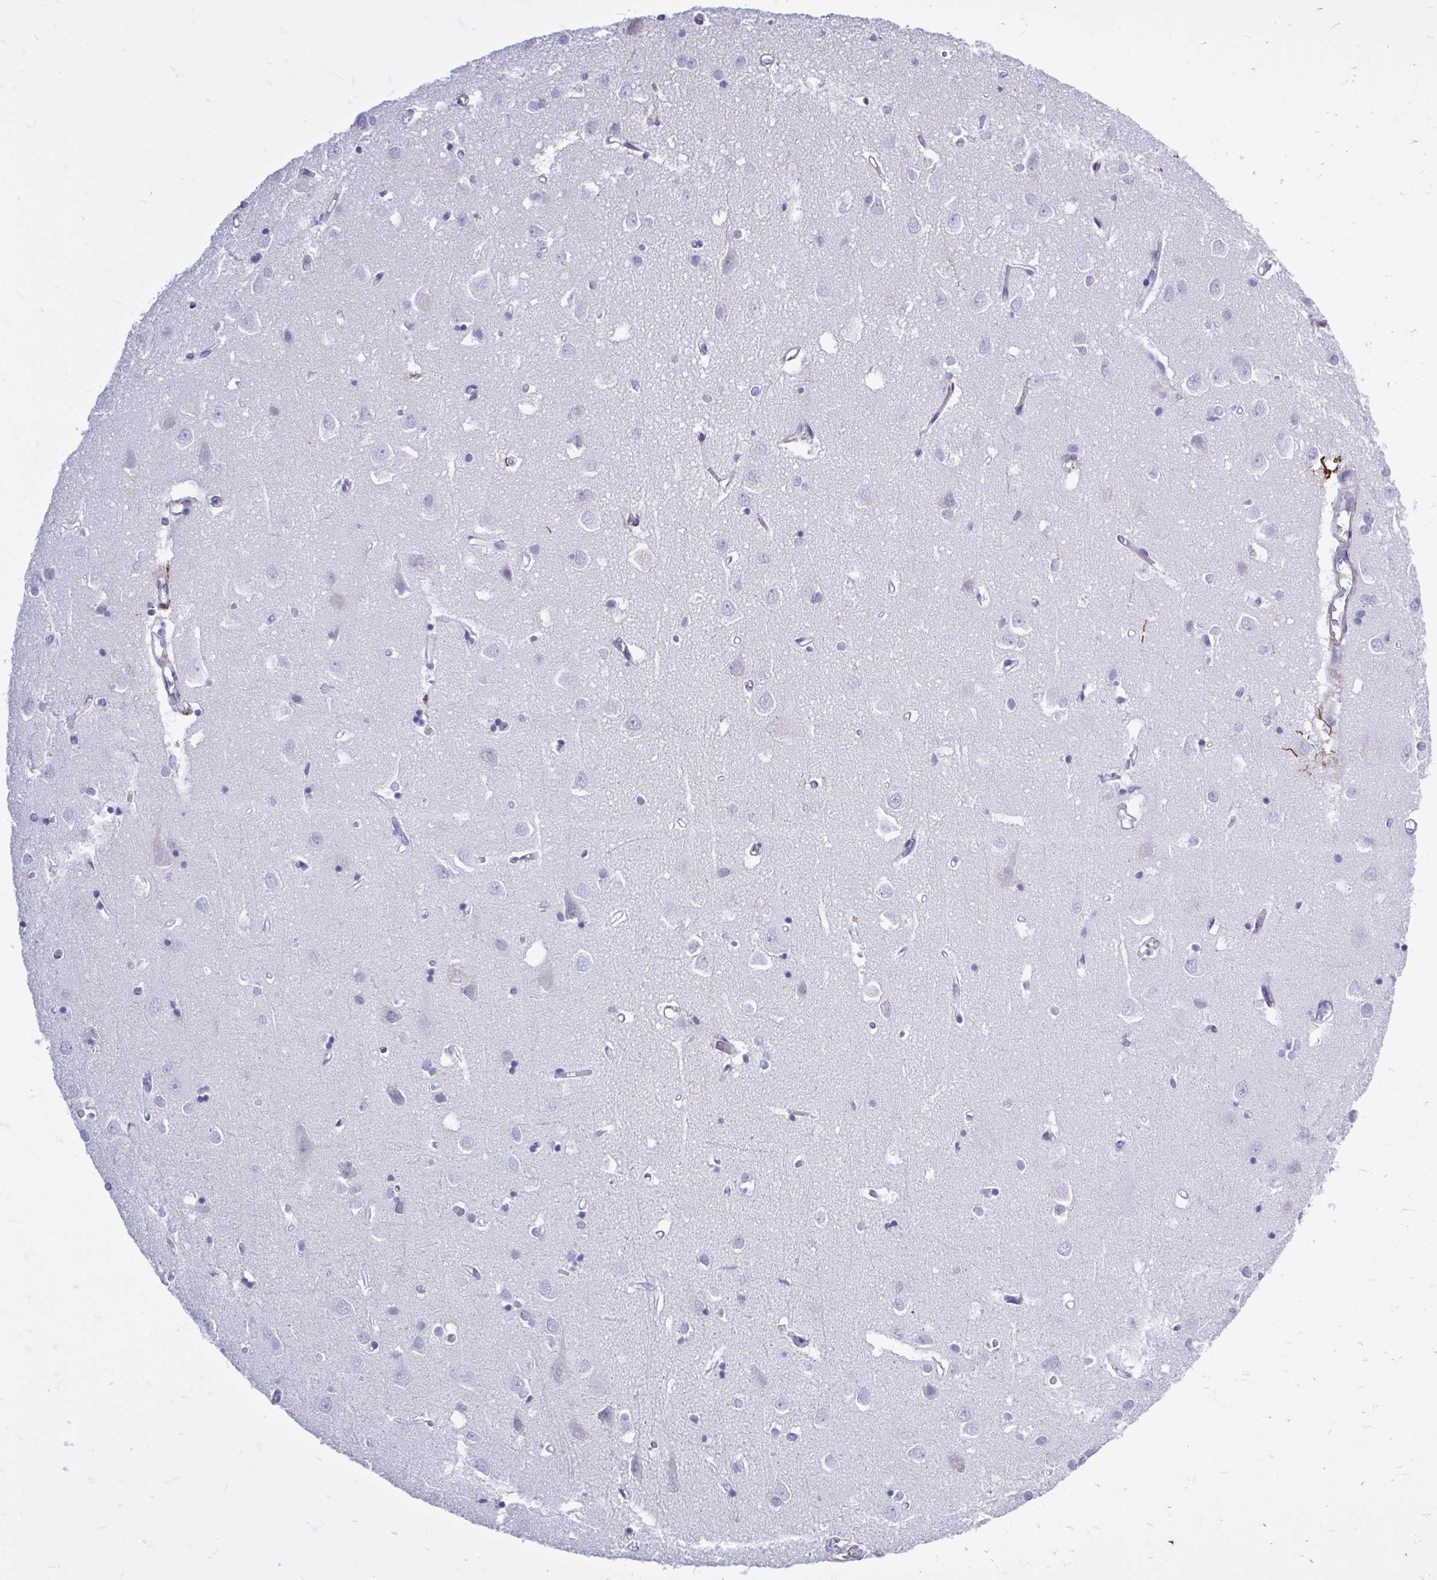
{"staining": {"intensity": "weak", "quantity": "<25%", "location": "cytoplasmic/membranous"}, "tissue": "cerebral cortex", "cell_type": "Endothelial cells", "image_type": "normal", "snomed": [{"axis": "morphology", "description": "Normal tissue, NOS"}, {"axis": "topography", "description": "Cerebral cortex"}], "caption": "High power microscopy histopathology image of an immunohistochemistry histopathology image of benign cerebral cortex, revealing no significant expression in endothelial cells. (DAB (3,3'-diaminobenzidine) IHC with hematoxylin counter stain).", "gene": "ZBTB25", "patient": {"sex": "male", "age": 70}}